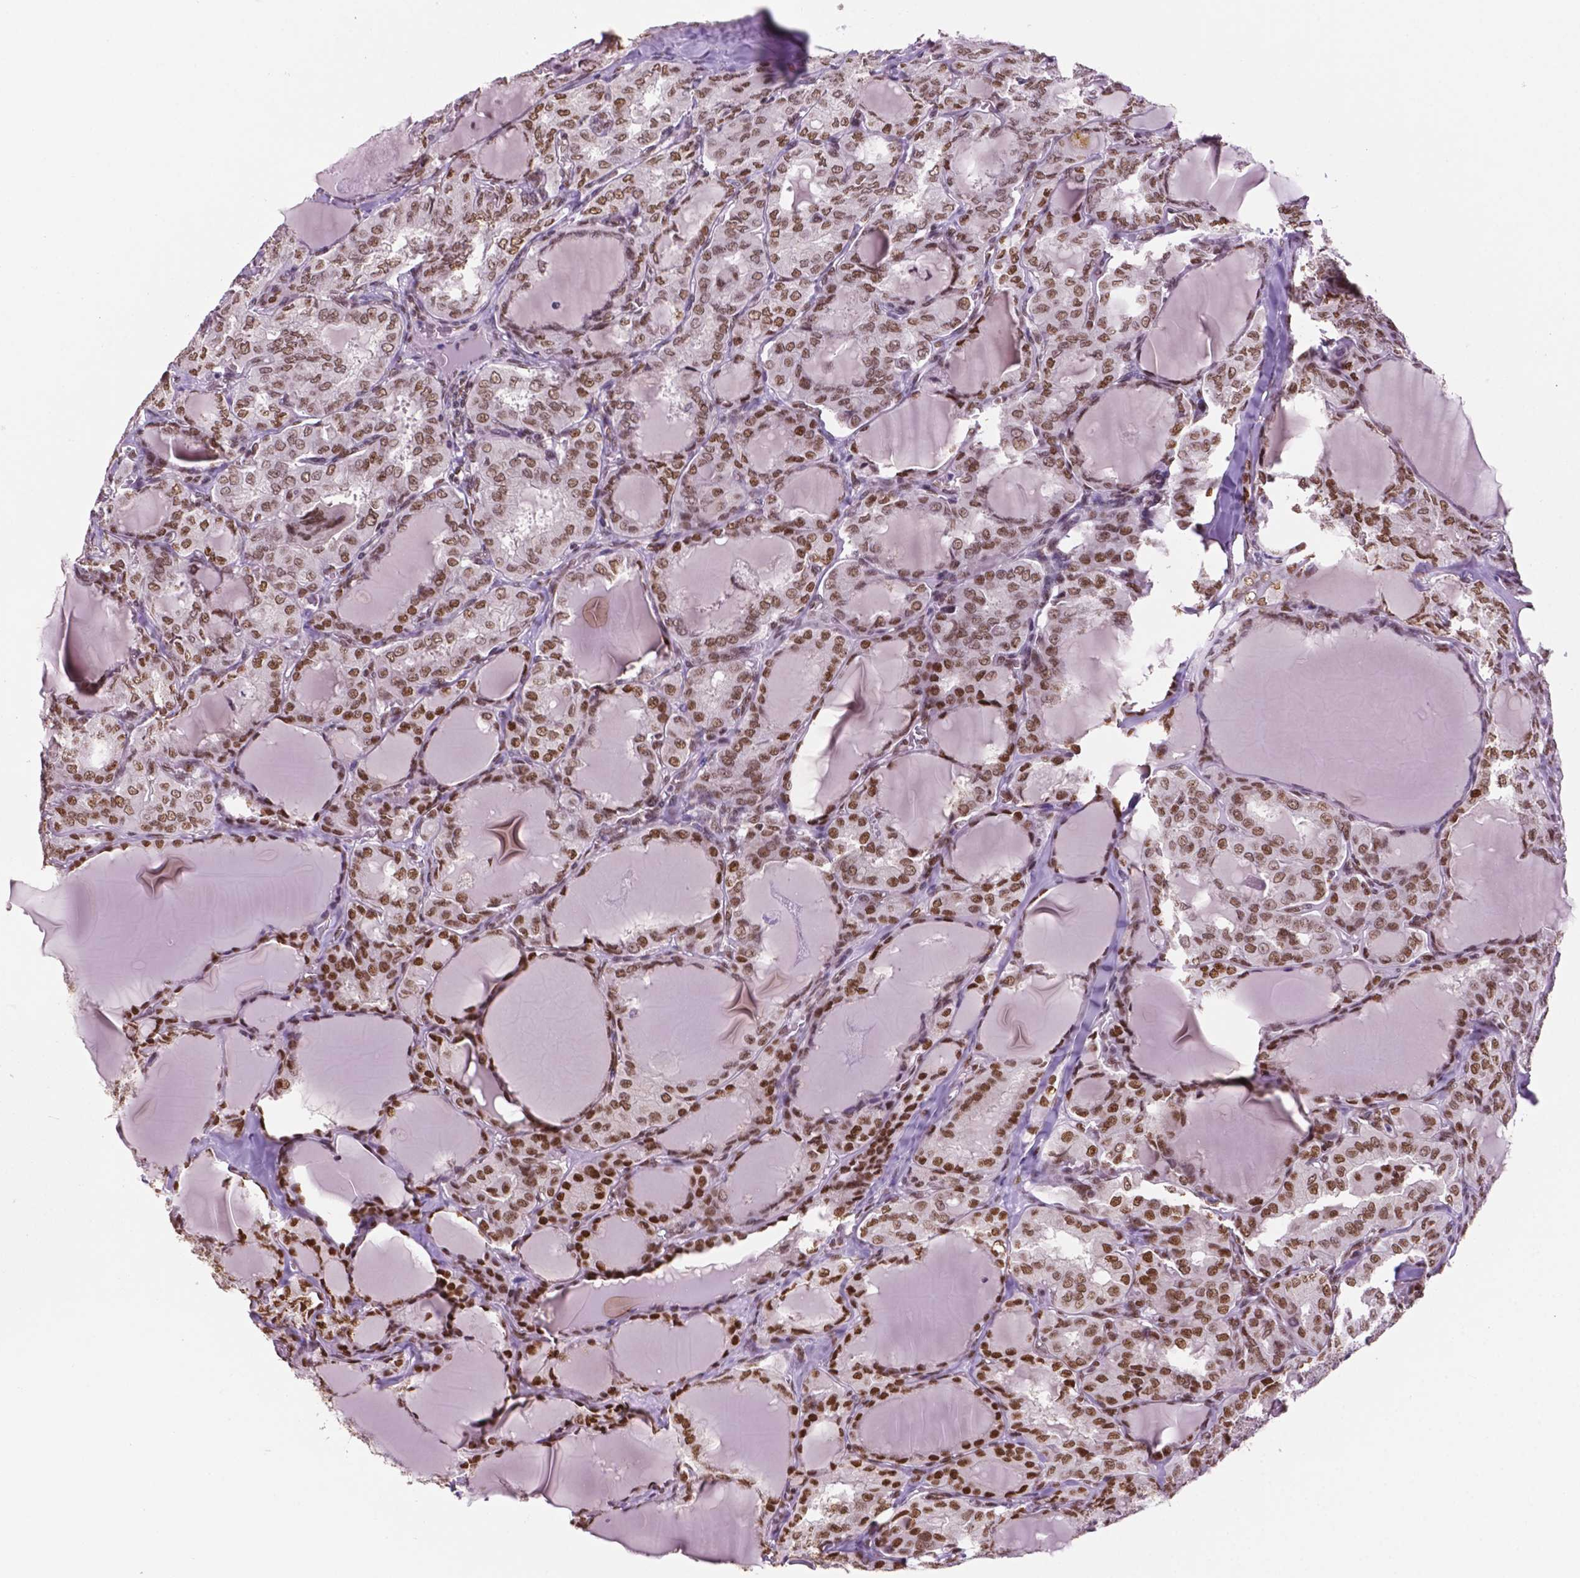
{"staining": {"intensity": "weak", "quantity": ">75%", "location": "nuclear"}, "tissue": "thyroid cancer", "cell_type": "Tumor cells", "image_type": "cancer", "snomed": [{"axis": "morphology", "description": "Papillary adenocarcinoma, NOS"}, {"axis": "topography", "description": "Thyroid gland"}], "caption": "Papillary adenocarcinoma (thyroid) stained with a protein marker demonstrates weak staining in tumor cells.", "gene": "MLH1", "patient": {"sex": "male", "age": 20}}